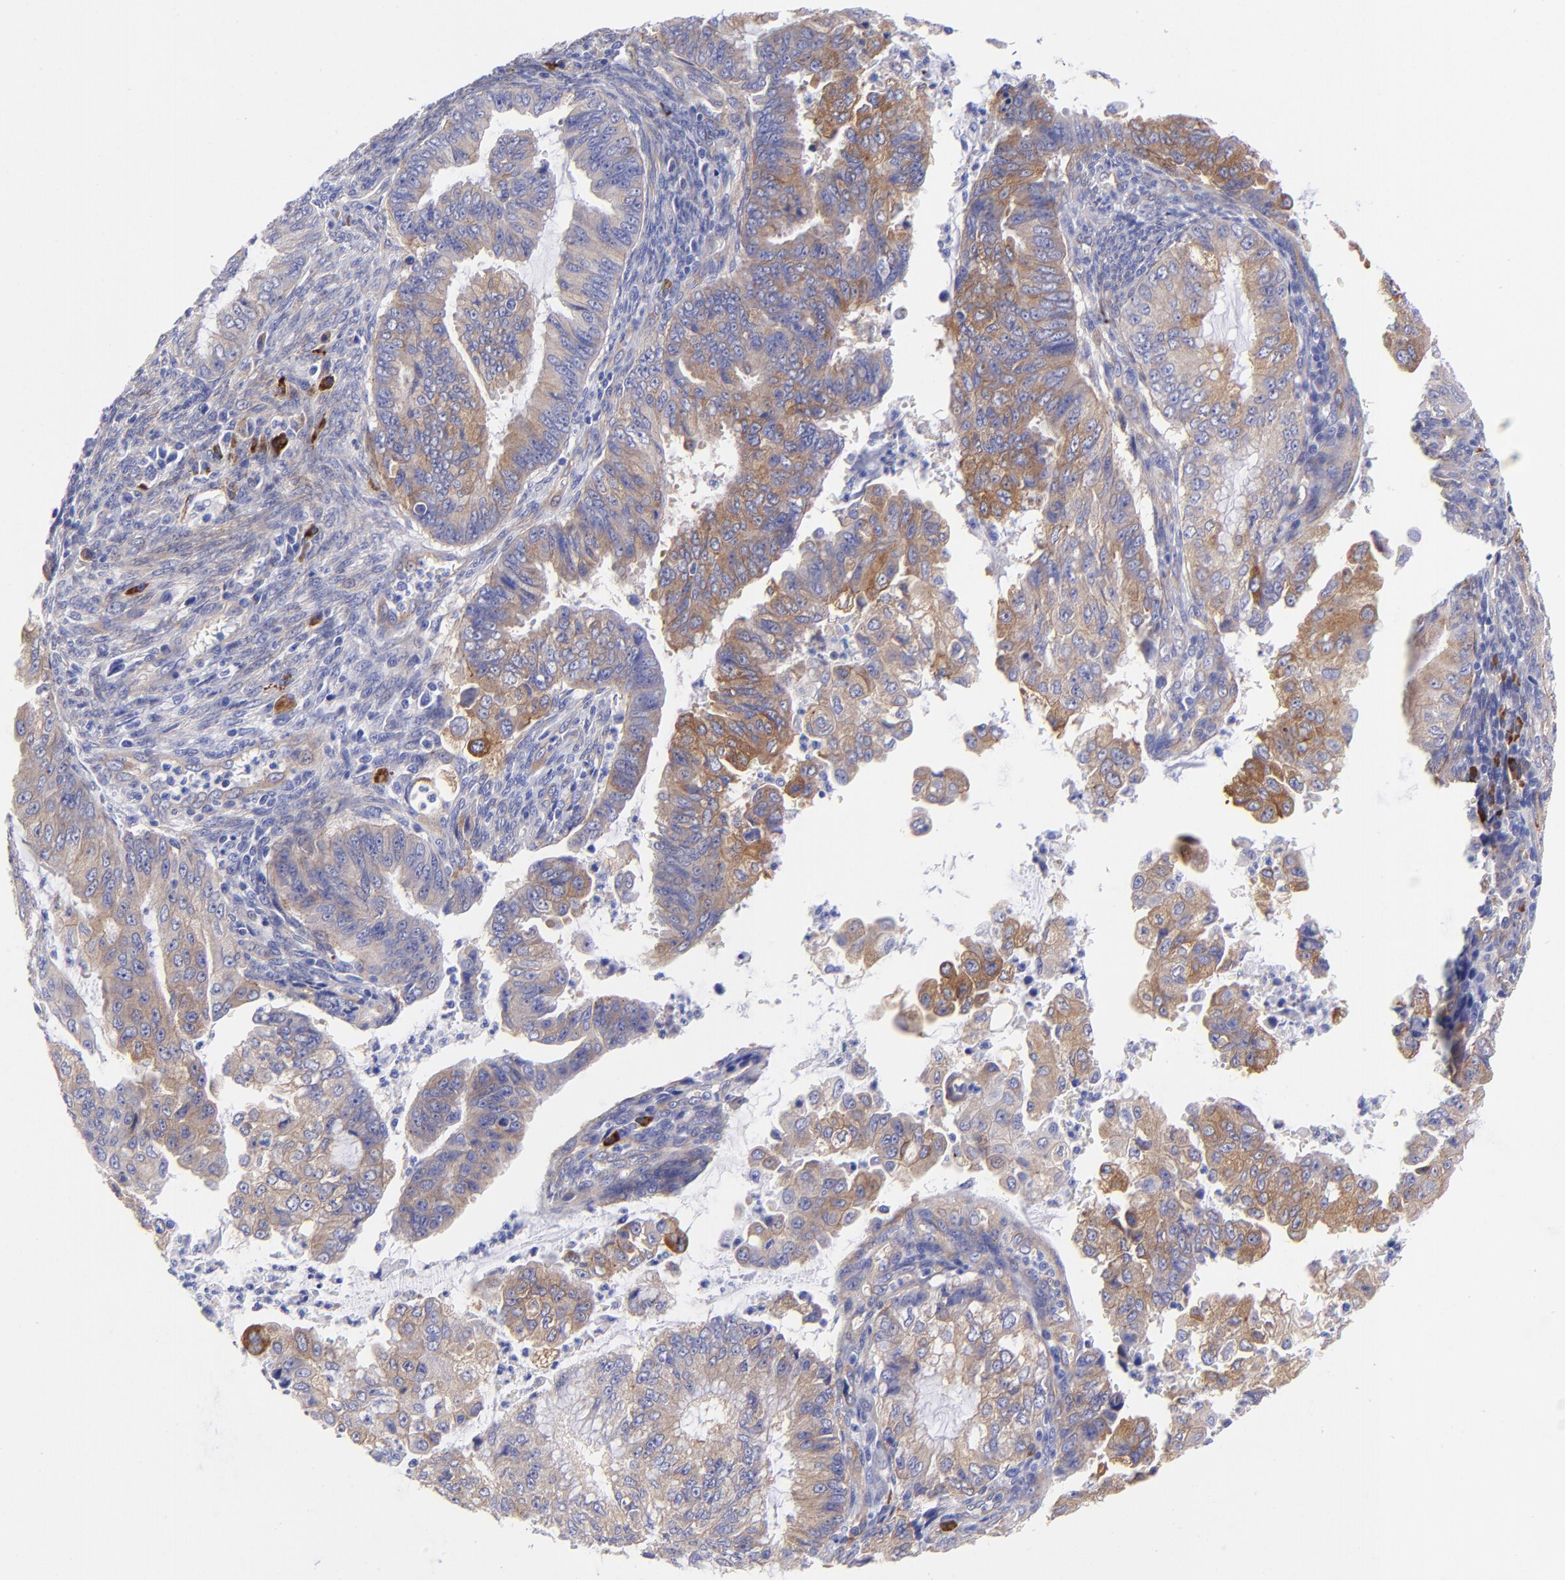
{"staining": {"intensity": "moderate", "quantity": "25%-75%", "location": "cytoplasmic/membranous"}, "tissue": "endometrial cancer", "cell_type": "Tumor cells", "image_type": "cancer", "snomed": [{"axis": "morphology", "description": "Adenocarcinoma, NOS"}, {"axis": "topography", "description": "Endometrium"}], "caption": "A brown stain shows moderate cytoplasmic/membranous expression of a protein in endometrial cancer tumor cells.", "gene": "PPFIBP1", "patient": {"sex": "female", "age": 75}}